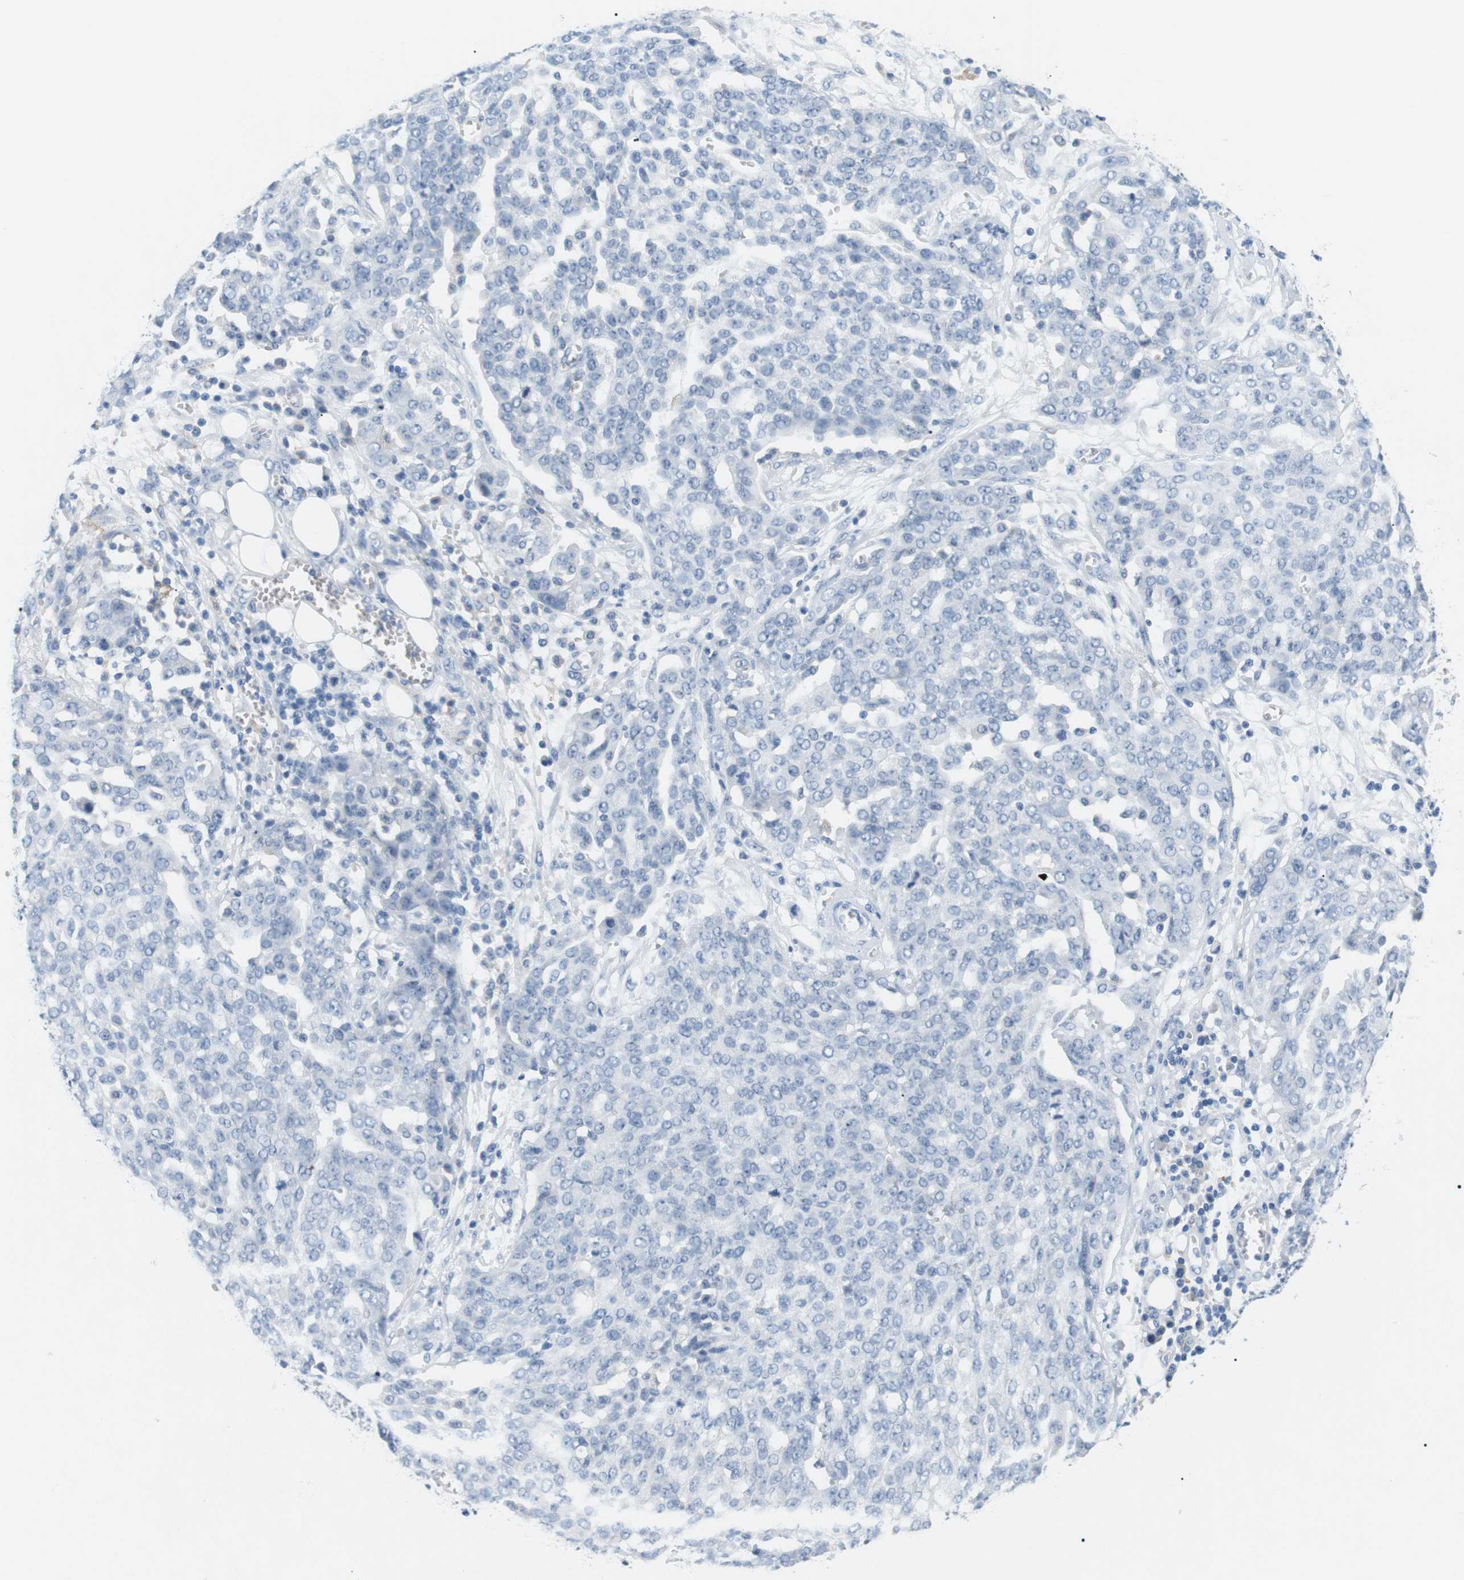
{"staining": {"intensity": "negative", "quantity": "none", "location": "none"}, "tissue": "ovarian cancer", "cell_type": "Tumor cells", "image_type": "cancer", "snomed": [{"axis": "morphology", "description": "Cystadenocarcinoma, serous, NOS"}, {"axis": "topography", "description": "Soft tissue"}, {"axis": "topography", "description": "Ovary"}], "caption": "Tumor cells show no significant staining in ovarian serous cystadenocarcinoma. (DAB IHC, high magnification).", "gene": "FCGRT", "patient": {"sex": "female", "age": 57}}